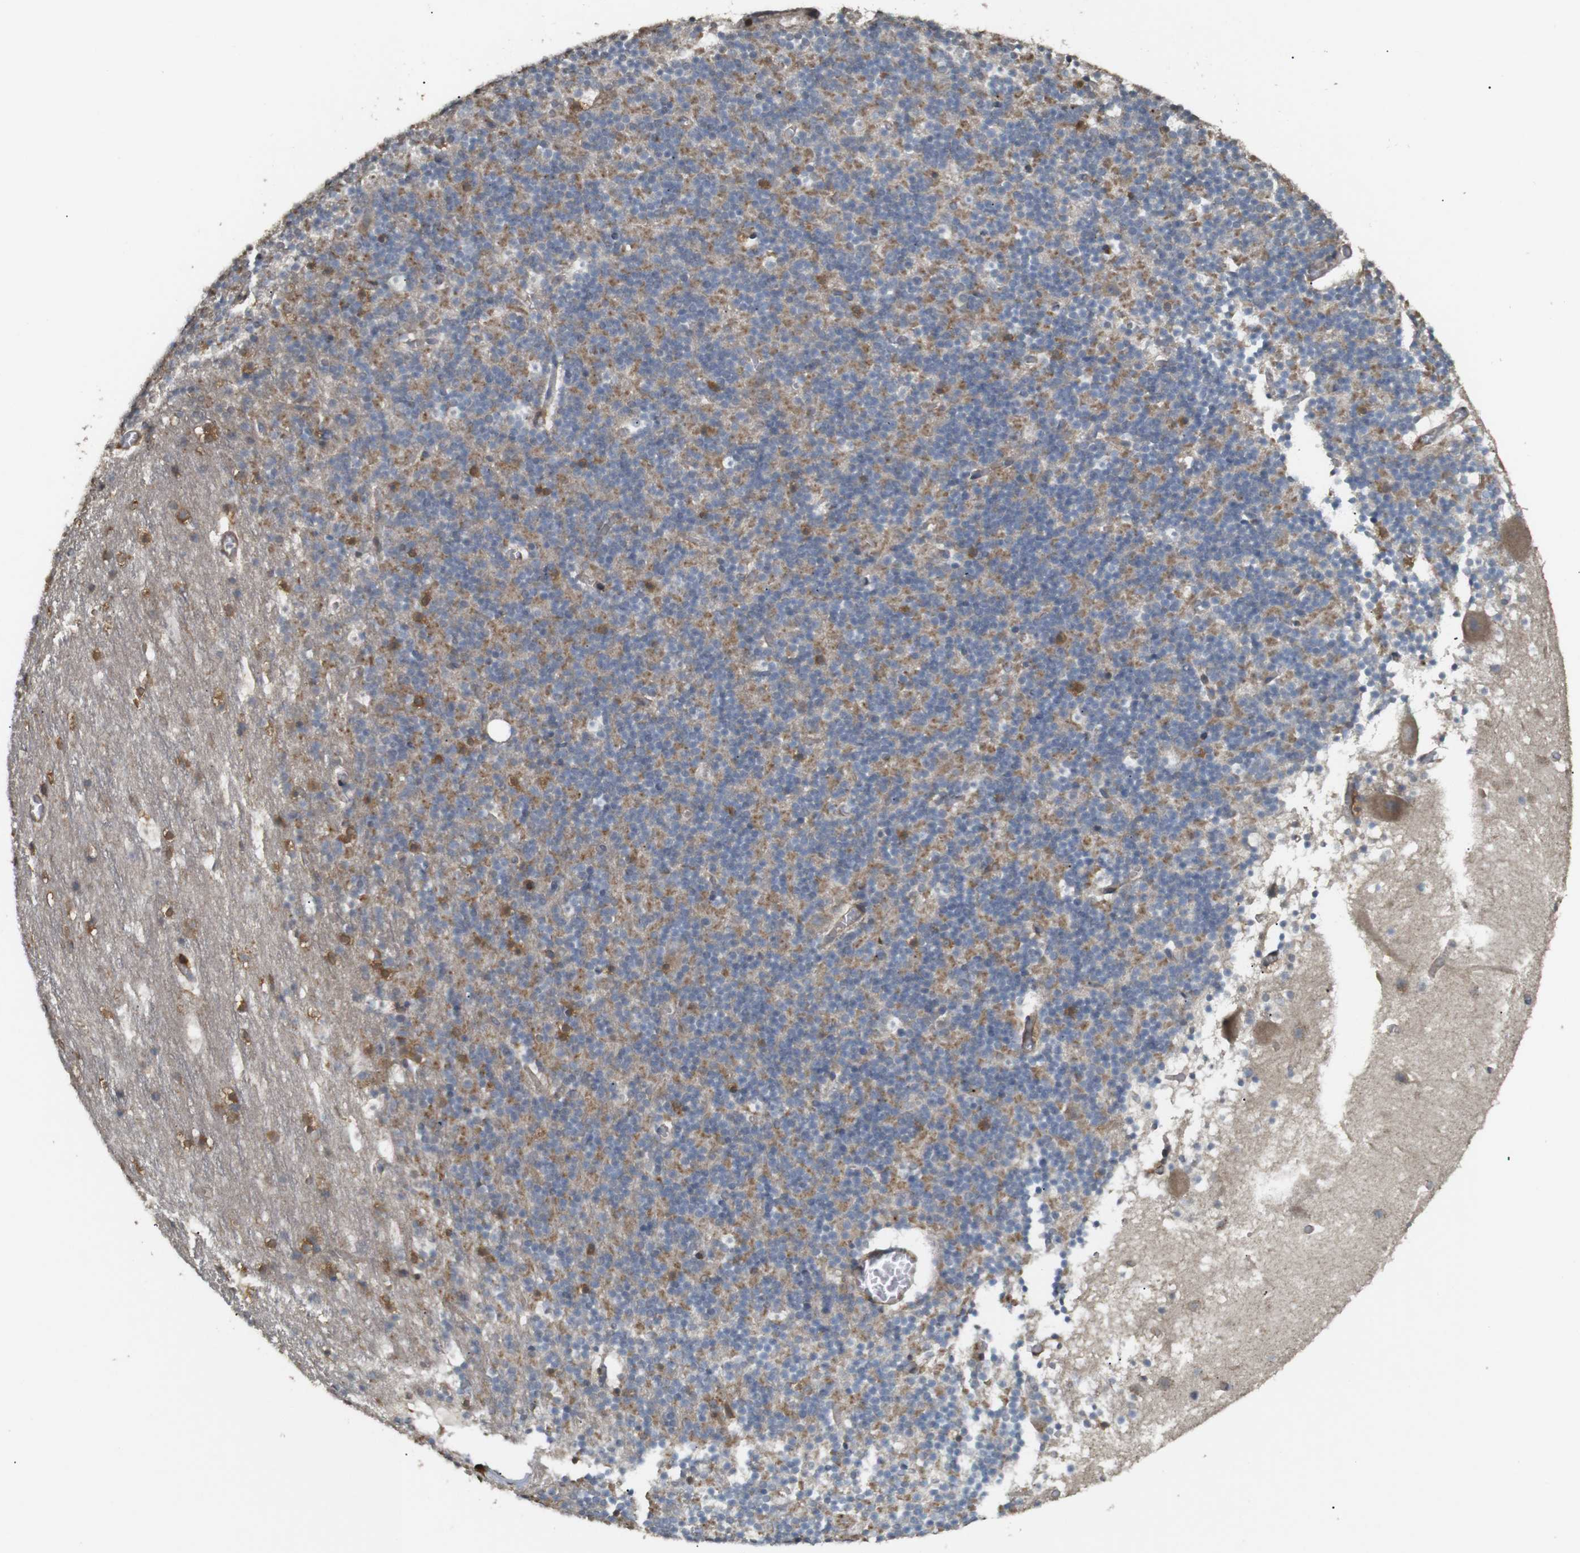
{"staining": {"intensity": "moderate", "quantity": "25%-75%", "location": "cytoplasmic/membranous"}, "tissue": "cerebellum", "cell_type": "Cells in granular layer", "image_type": "normal", "snomed": [{"axis": "morphology", "description": "Normal tissue, NOS"}, {"axis": "topography", "description": "Cerebellum"}], "caption": "Unremarkable cerebellum exhibits moderate cytoplasmic/membranous staining in approximately 25%-75% of cells in granular layer, visualized by immunohistochemistry.", "gene": "KSR1", "patient": {"sex": "male", "age": 45}}